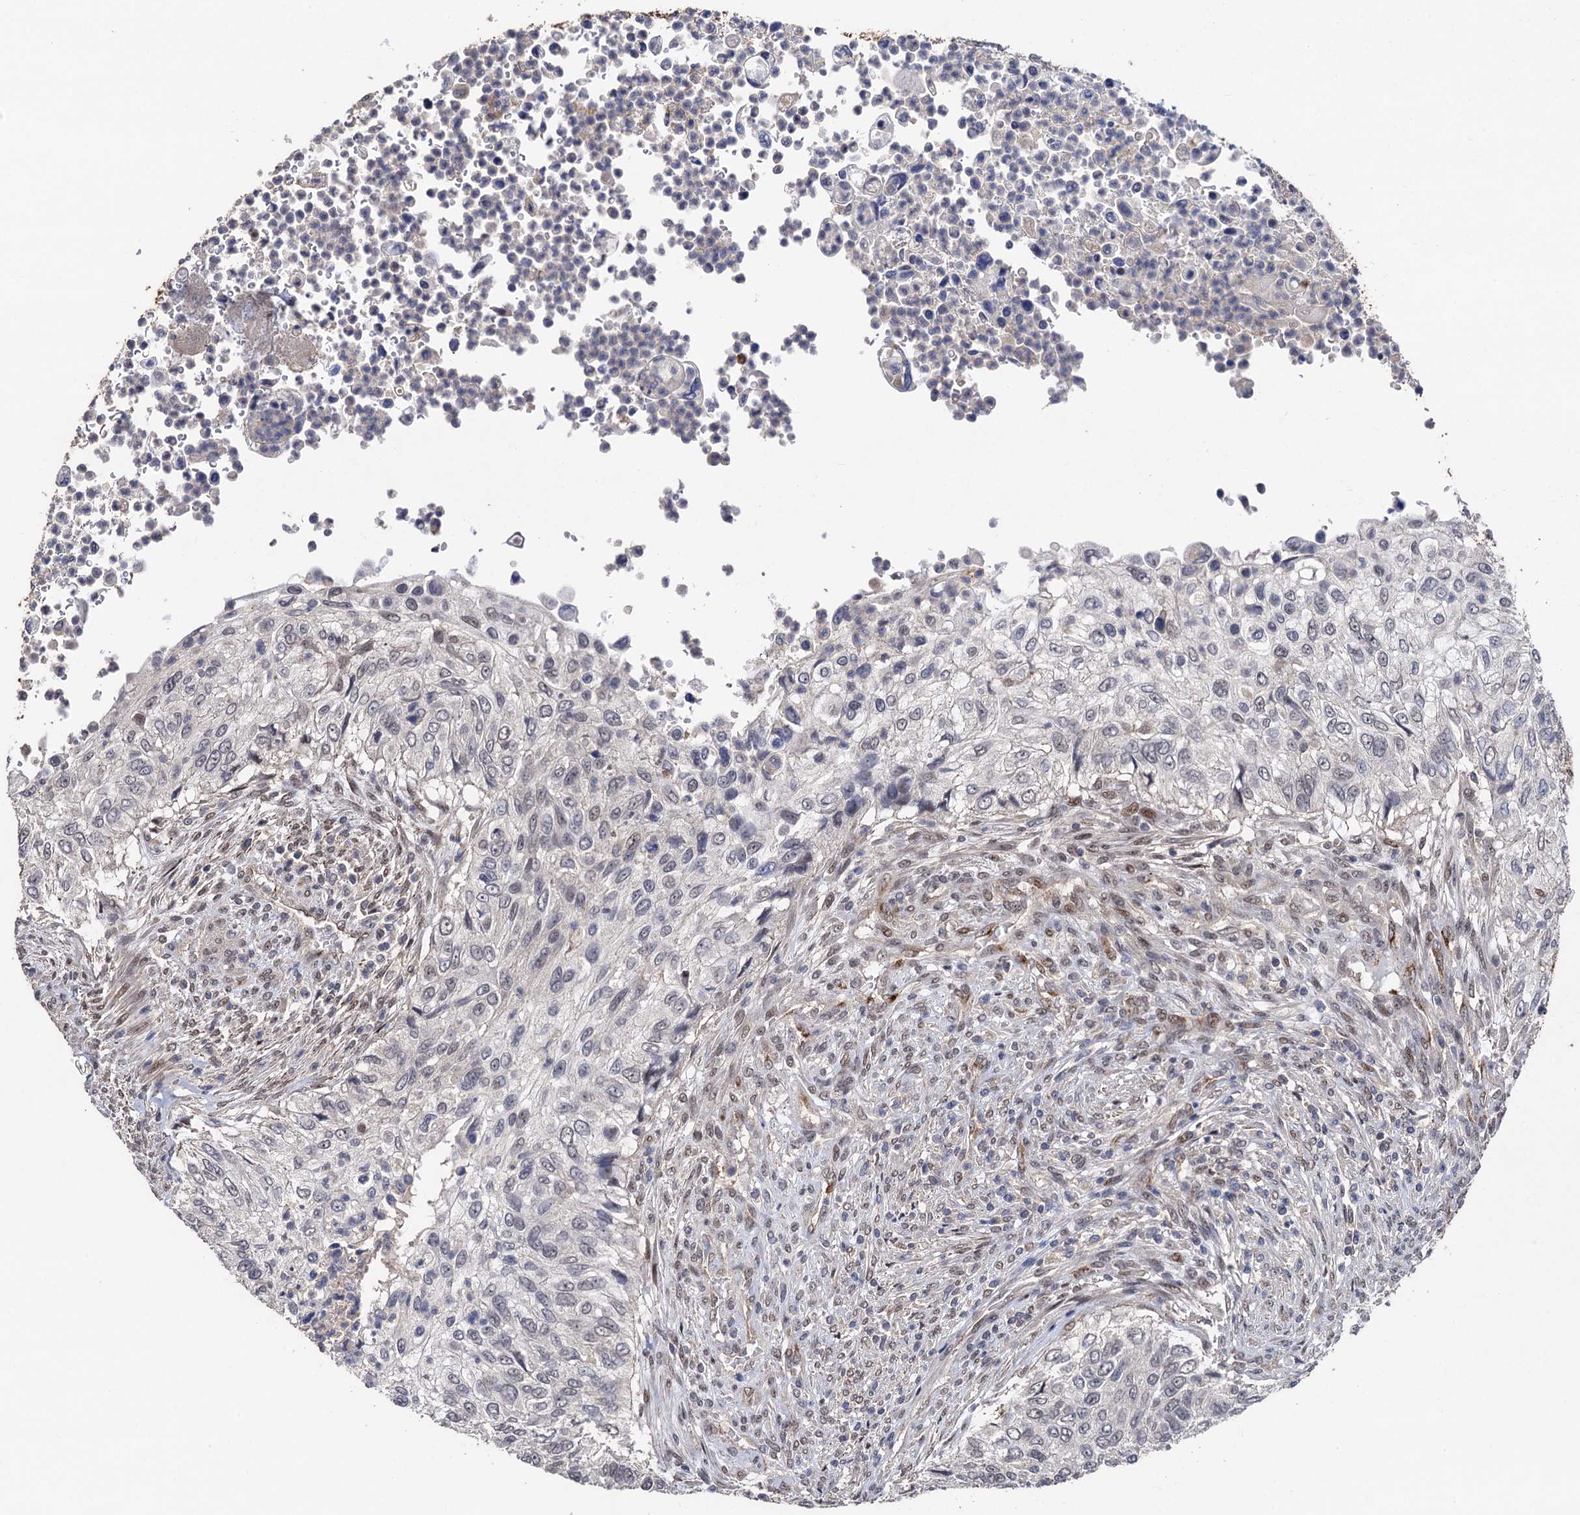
{"staining": {"intensity": "negative", "quantity": "none", "location": "none"}, "tissue": "urothelial cancer", "cell_type": "Tumor cells", "image_type": "cancer", "snomed": [{"axis": "morphology", "description": "Urothelial carcinoma, High grade"}, {"axis": "topography", "description": "Urinary bladder"}], "caption": "Immunohistochemistry (IHC) histopathology image of human high-grade urothelial carcinoma stained for a protein (brown), which displays no positivity in tumor cells. (DAB IHC visualized using brightfield microscopy, high magnification).", "gene": "PPTC7", "patient": {"sex": "female", "age": 60}}